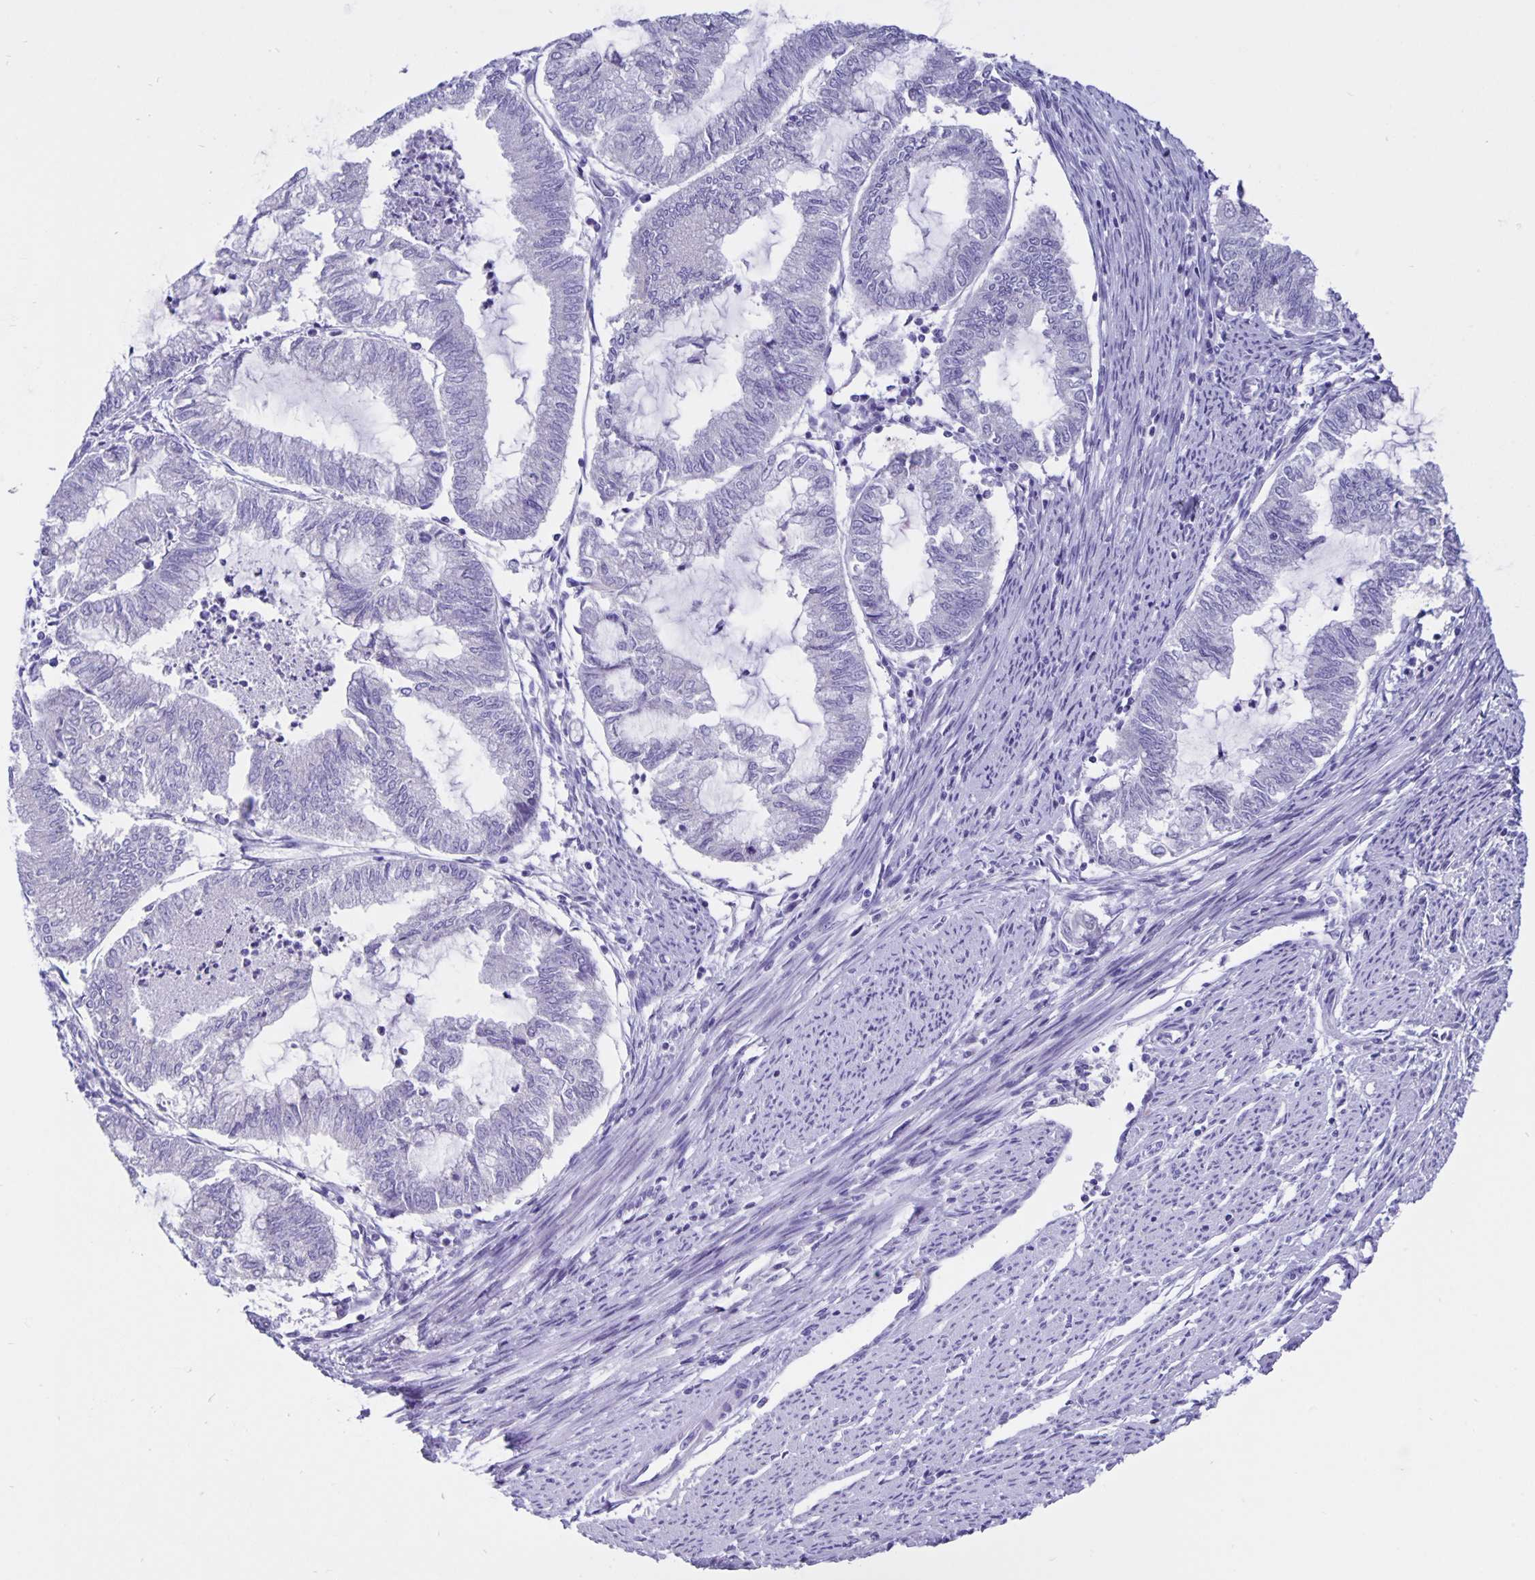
{"staining": {"intensity": "negative", "quantity": "none", "location": "none"}, "tissue": "endometrial cancer", "cell_type": "Tumor cells", "image_type": "cancer", "snomed": [{"axis": "morphology", "description": "Adenocarcinoma, NOS"}, {"axis": "topography", "description": "Endometrium"}], "caption": "The photomicrograph displays no staining of tumor cells in adenocarcinoma (endometrial).", "gene": "ERMN", "patient": {"sex": "female", "age": 79}}